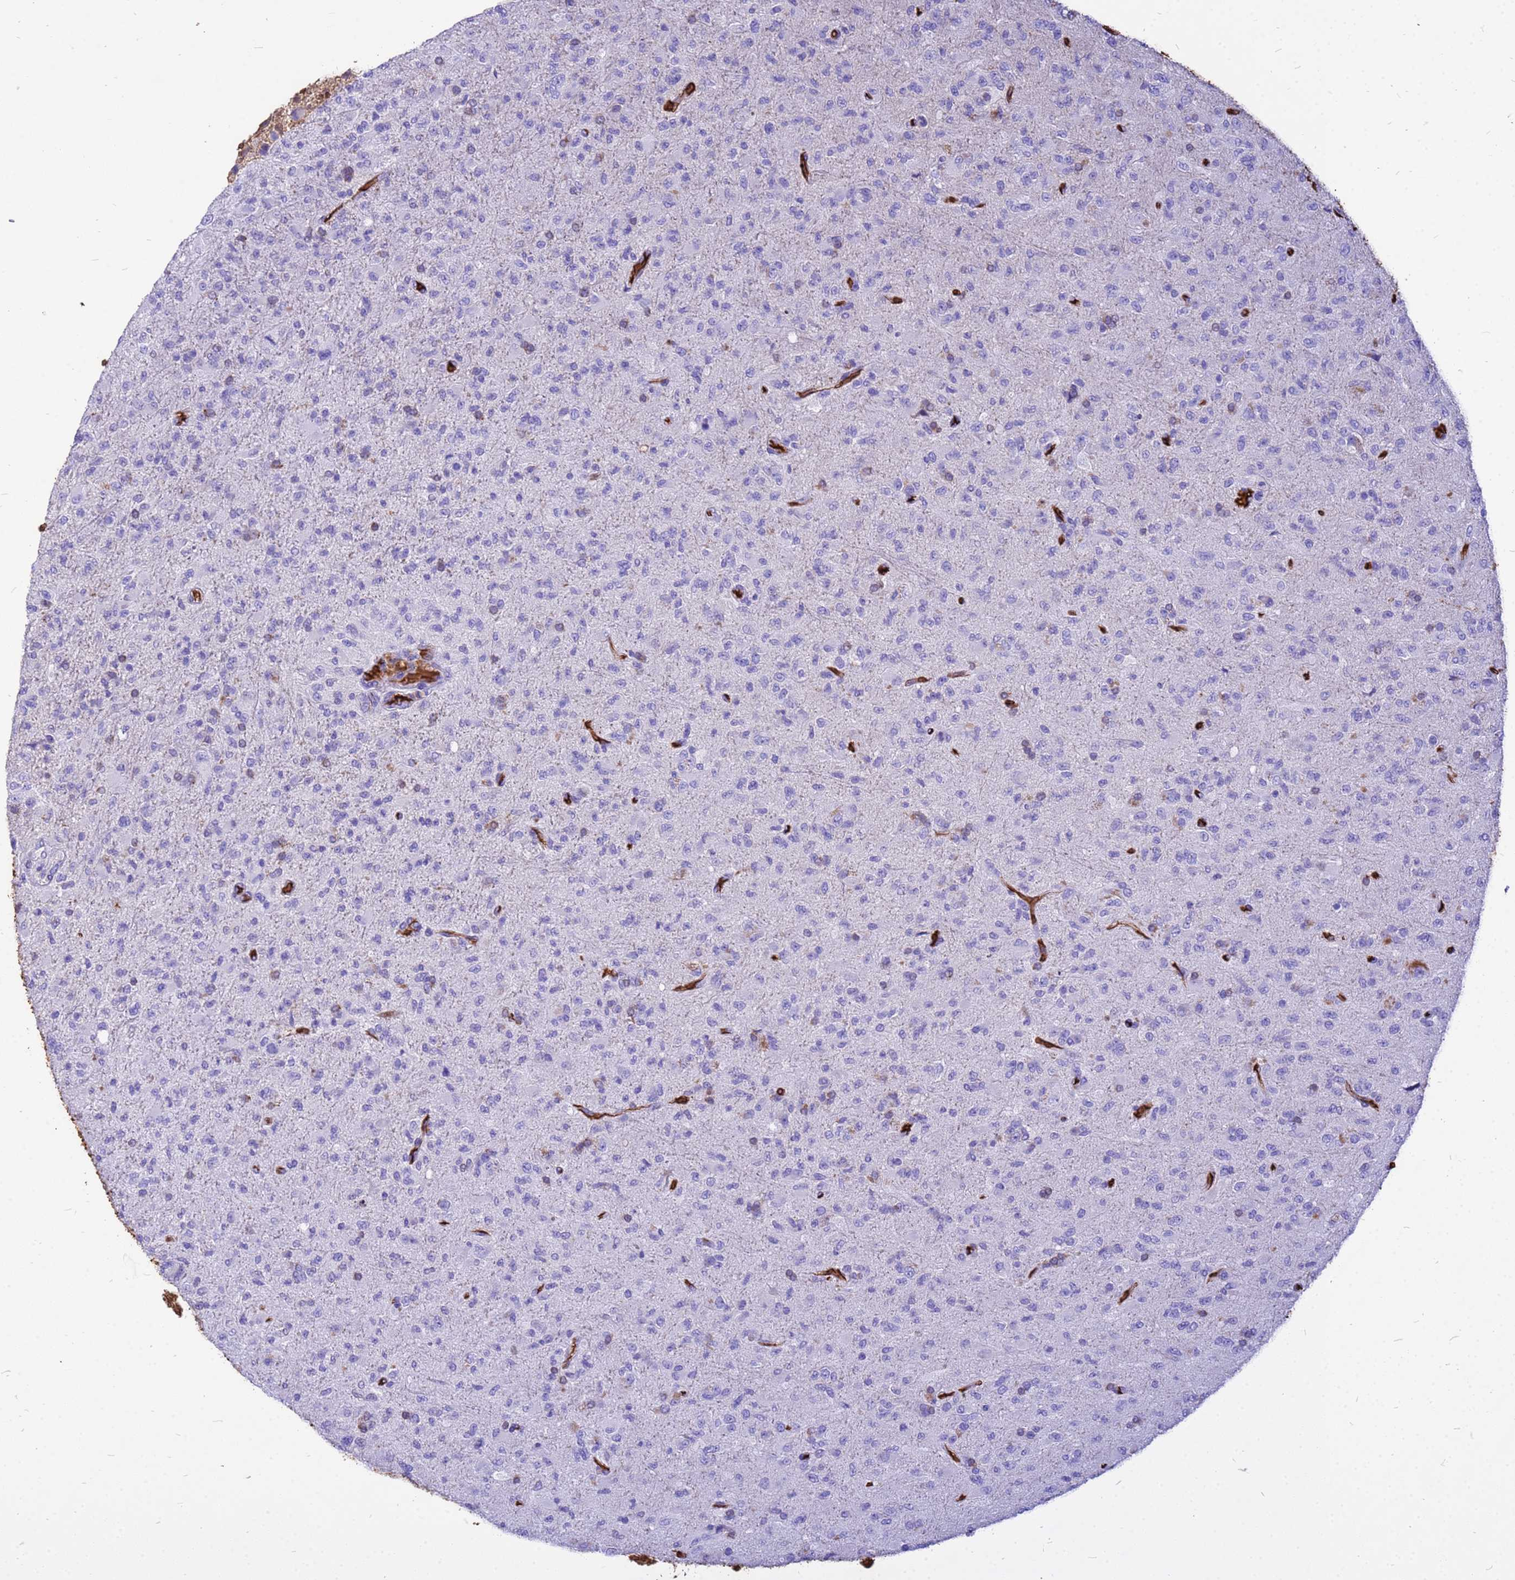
{"staining": {"intensity": "negative", "quantity": "none", "location": "none"}, "tissue": "glioma", "cell_type": "Tumor cells", "image_type": "cancer", "snomed": [{"axis": "morphology", "description": "Glioma, malignant, Low grade"}, {"axis": "topography", "description": "Brain"}], "caption": "There is no significant staining in tumor cells of malignant glioma (low-grade).", "gene": "HBA2", "patient": {"sex": "male", "age": 65}}